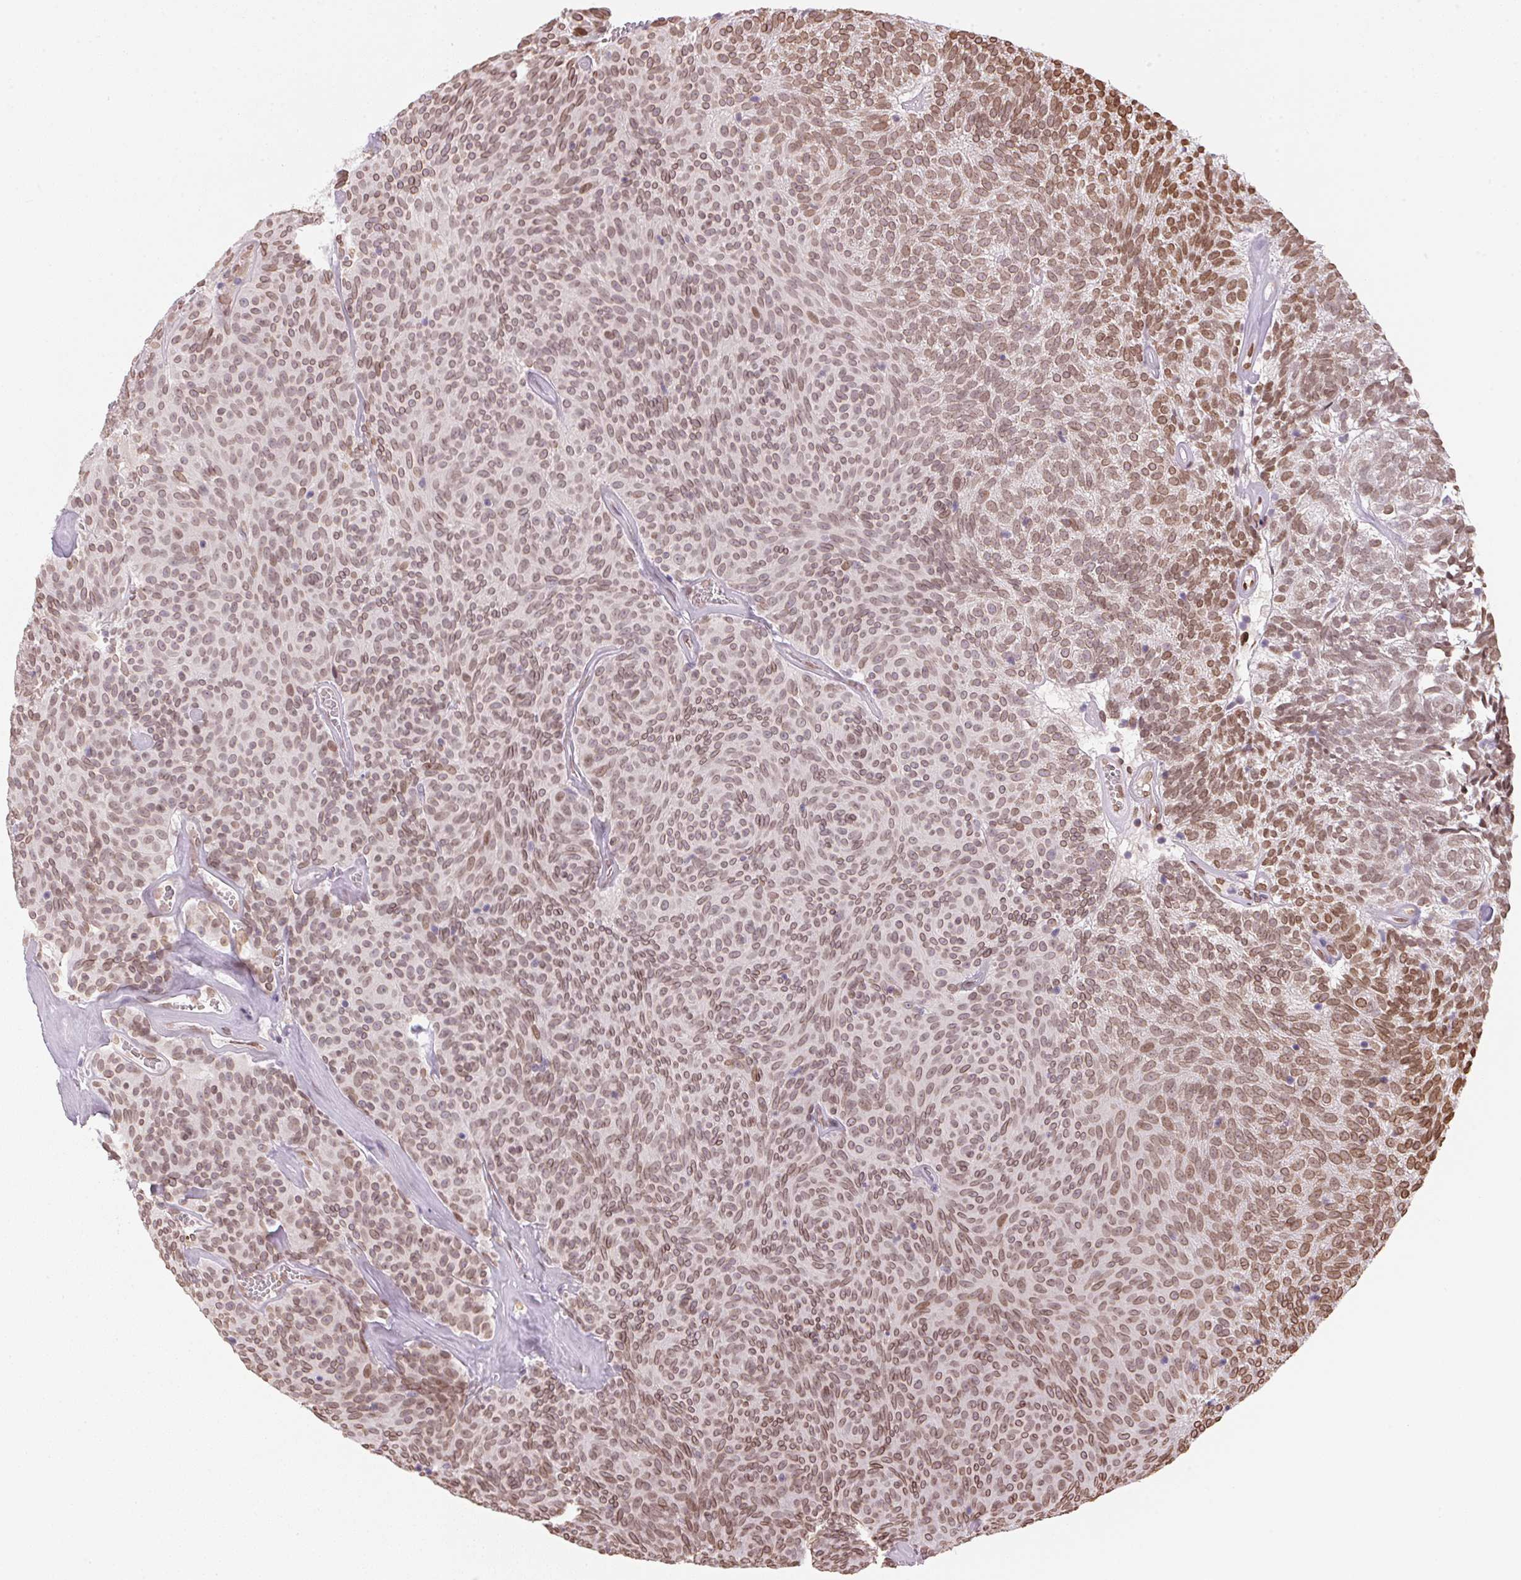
{"staining": {"intensity": "moderate", "quantity": ">75%", "location": "nuclear"}, "tissue": "urothelial cancer", "cell_type": "Tumor cells", "image_type": "cancer", "snomed": [{"axis": "morphology", "description": "Urothelial carcinoma, Low grade"}, {"axis": "topography", "description": "Urinary bladder"}], "caption": "Human urothelial carcinoma (low-grade) stained for a protein (brown) shows moderate nuclear positive staining in about >75% of tumor cells.", "gene": "TMEM175", "patient": {"sex": "male", "age": 77}}